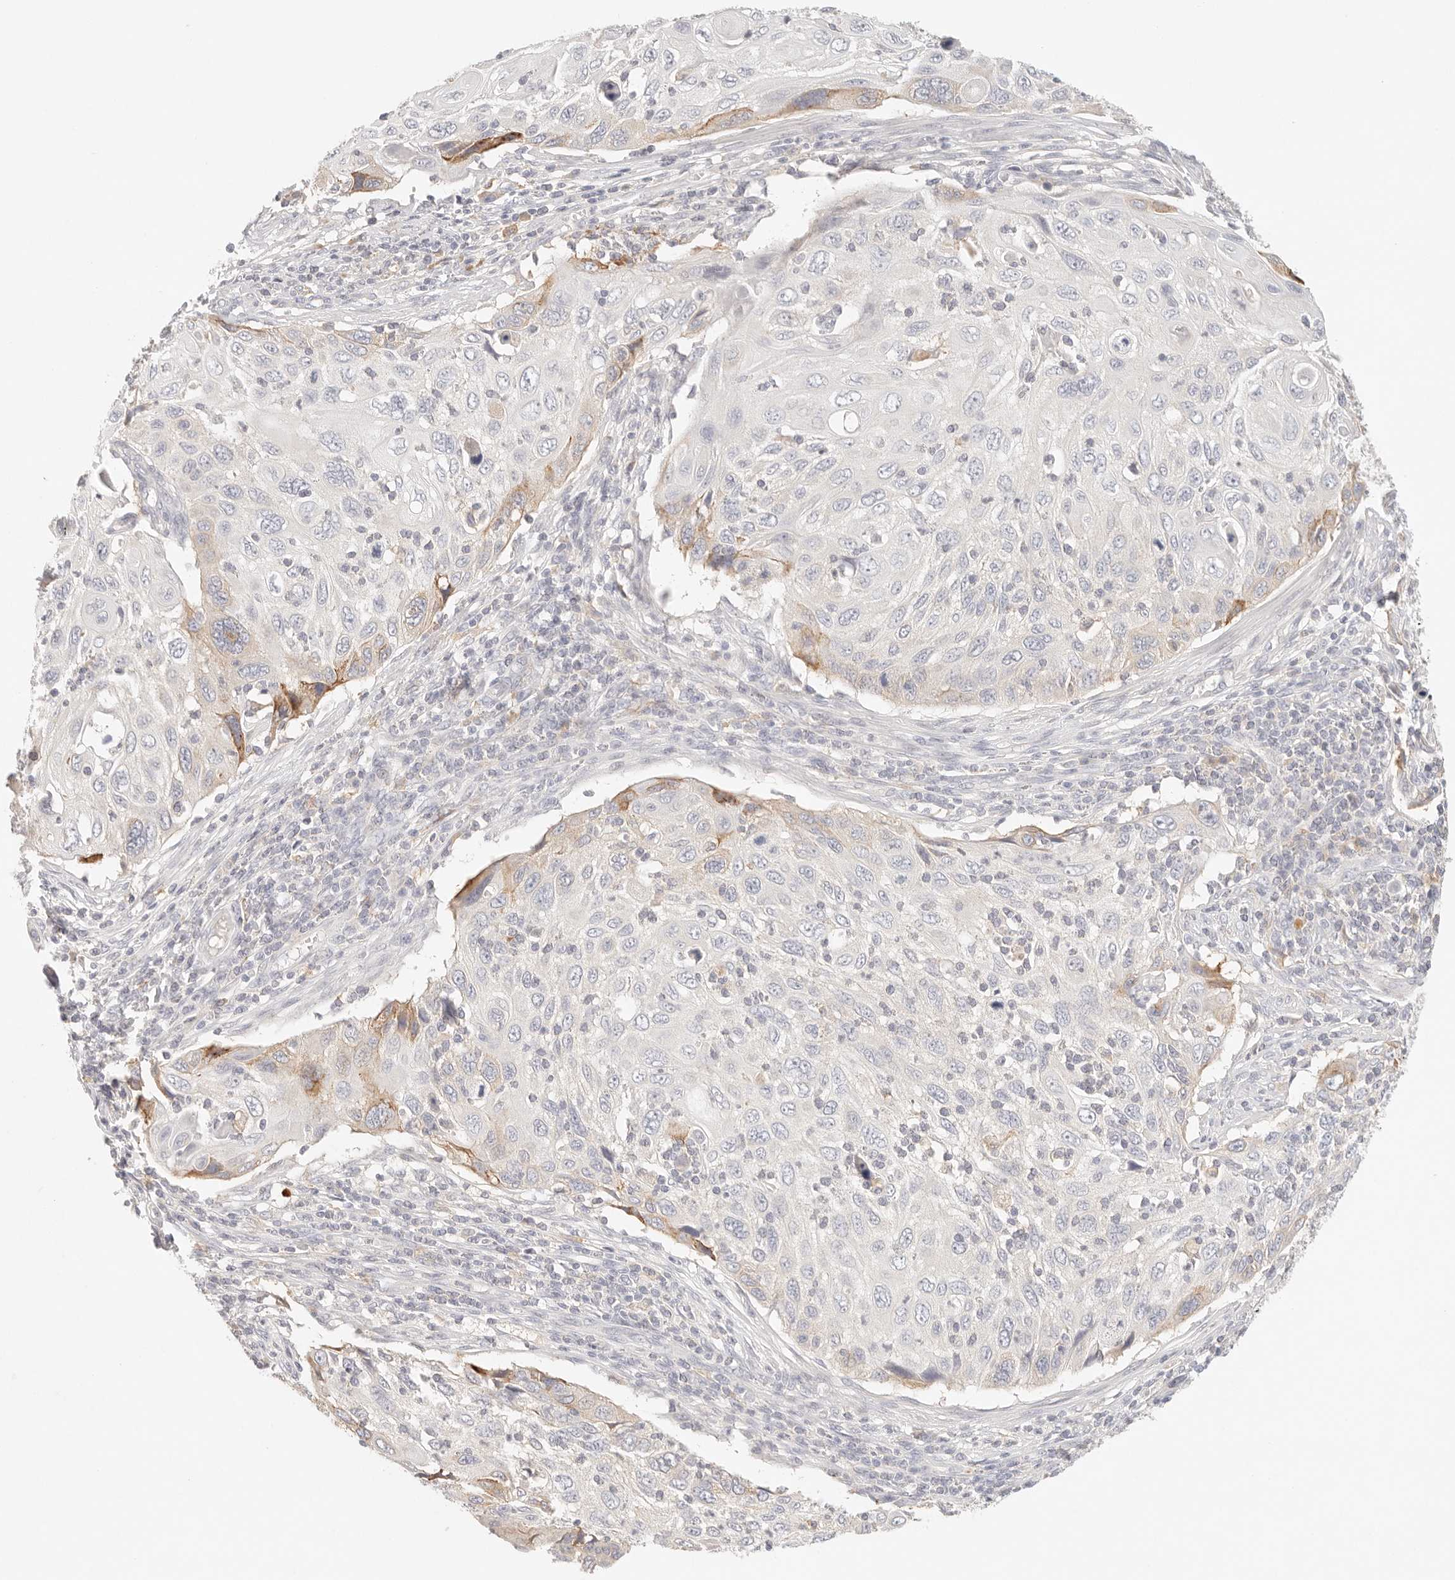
{"staining": {"intensity": "moderate", "quantity": "<25%", "location": "cytoplasmic/membranous"}, "tissue": "cervical cancer", "cell_type": "Tumor cells", "image_type": "cancer", "snomed": [{"axis": "morphology", "description": "Squamous cell carcinoma, NOS"}, {"axis": "topography", "description": "Cervix"}], "caption": "There is low levels of moderate cytoplasmic/membranous positivity in tumor cells of cervical cancer, as demonstrated by immunohistochemical staining (brown color).", "gene": "CEP120", "patient": {"sex": "female", "age": 70}}